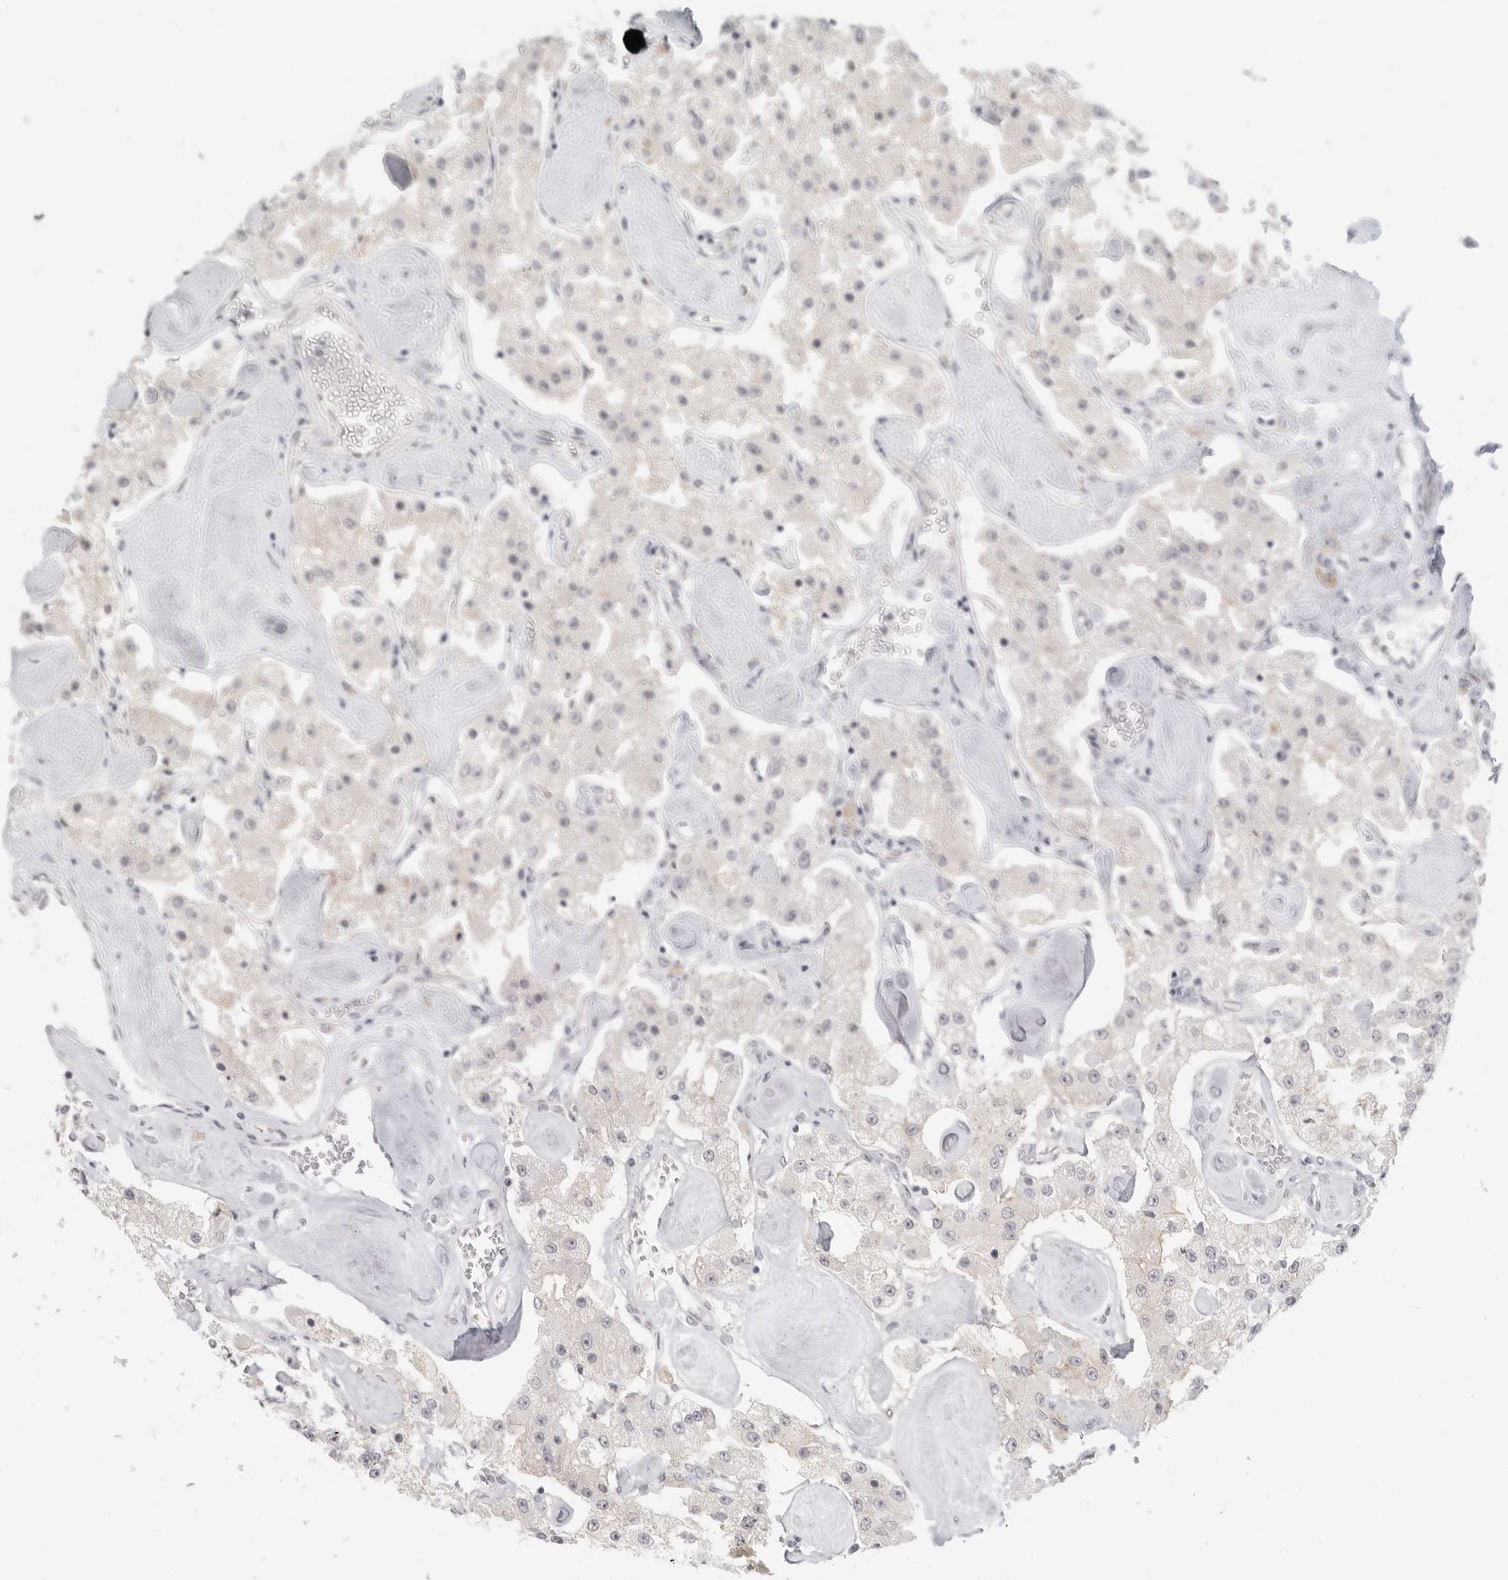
{"staining": {"intensity": "negative", "quantity": "none", "location": "none"}, "tissue": "carcinoid", "cell_type": "Tumor cells", "image_type": "cancer", "snomed": [{"axis": "morphology", "description": "Carcinoid, malignant, NOS"}, {"axis": "topography", "description": "Pancreas"}], "caption": "Immunohistochemistry (IHC) photomicrograph of malignant carcinoid stained for a protein (brown), which shows no staining in tumor cells.", "gene": "KLK11", "patient": {"sex": "male", "age": 41}}